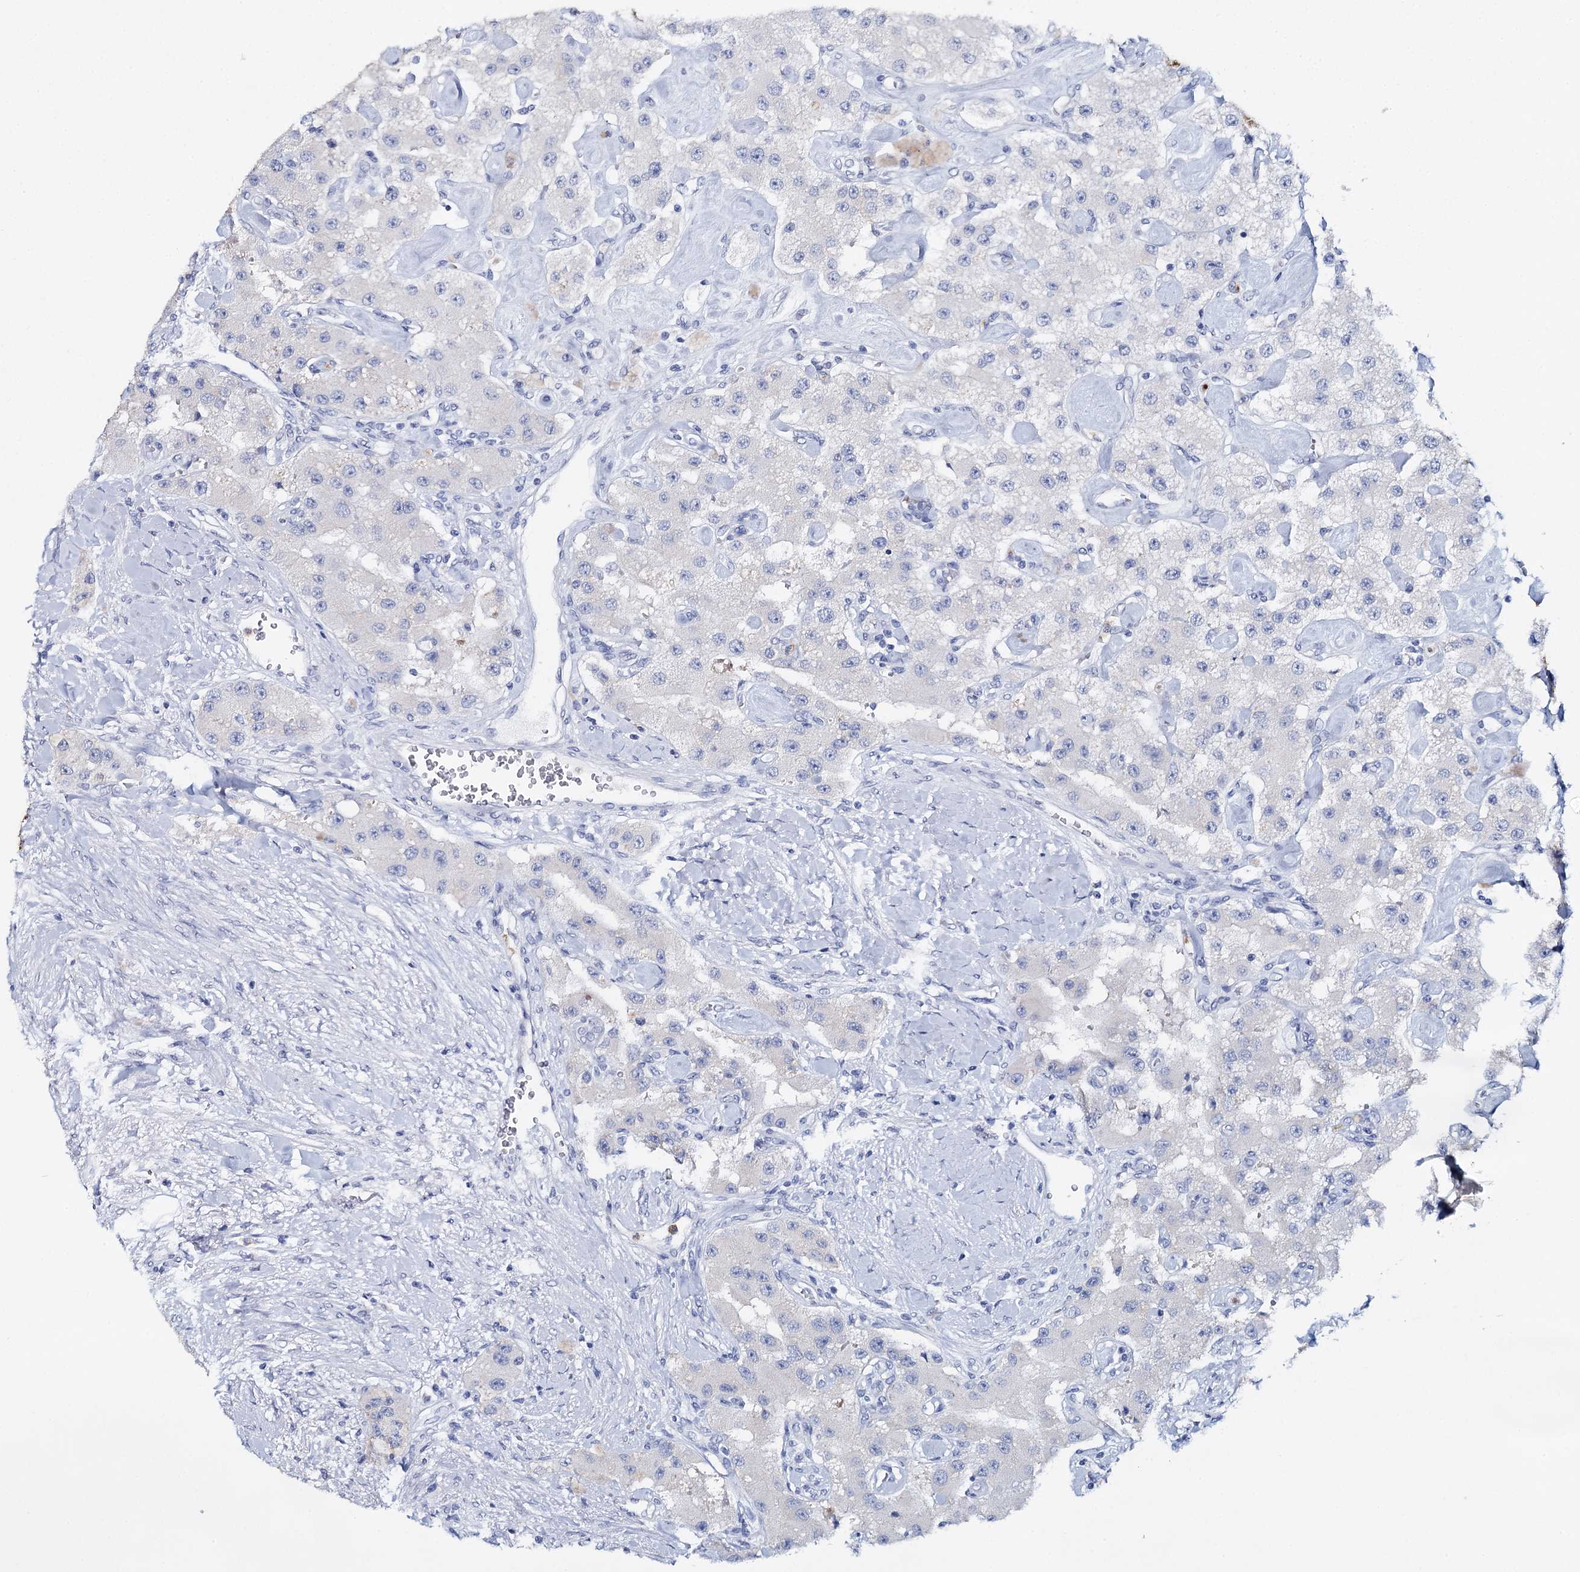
{"staining": {"intensity": "negative", "quantity": "none", "location": "none"}, "tissue": "carcinoid", "cell_type": "Tumor cells", "image_type": "cancer", "snomed": [{"axis": "morphology", "description": "Carcinoid, malignant, NOS"}, {"axis": "topography", "description": "Pancreas"}], "caption": "Immunohistochemistry (IHC) image of neoplastic tissue: human malignant carcinoid stained with DAB reveals no significant protein expression in tumor cells.", "gene": "CEACAM8", "patient": {"sex": "male", "age": 41}}